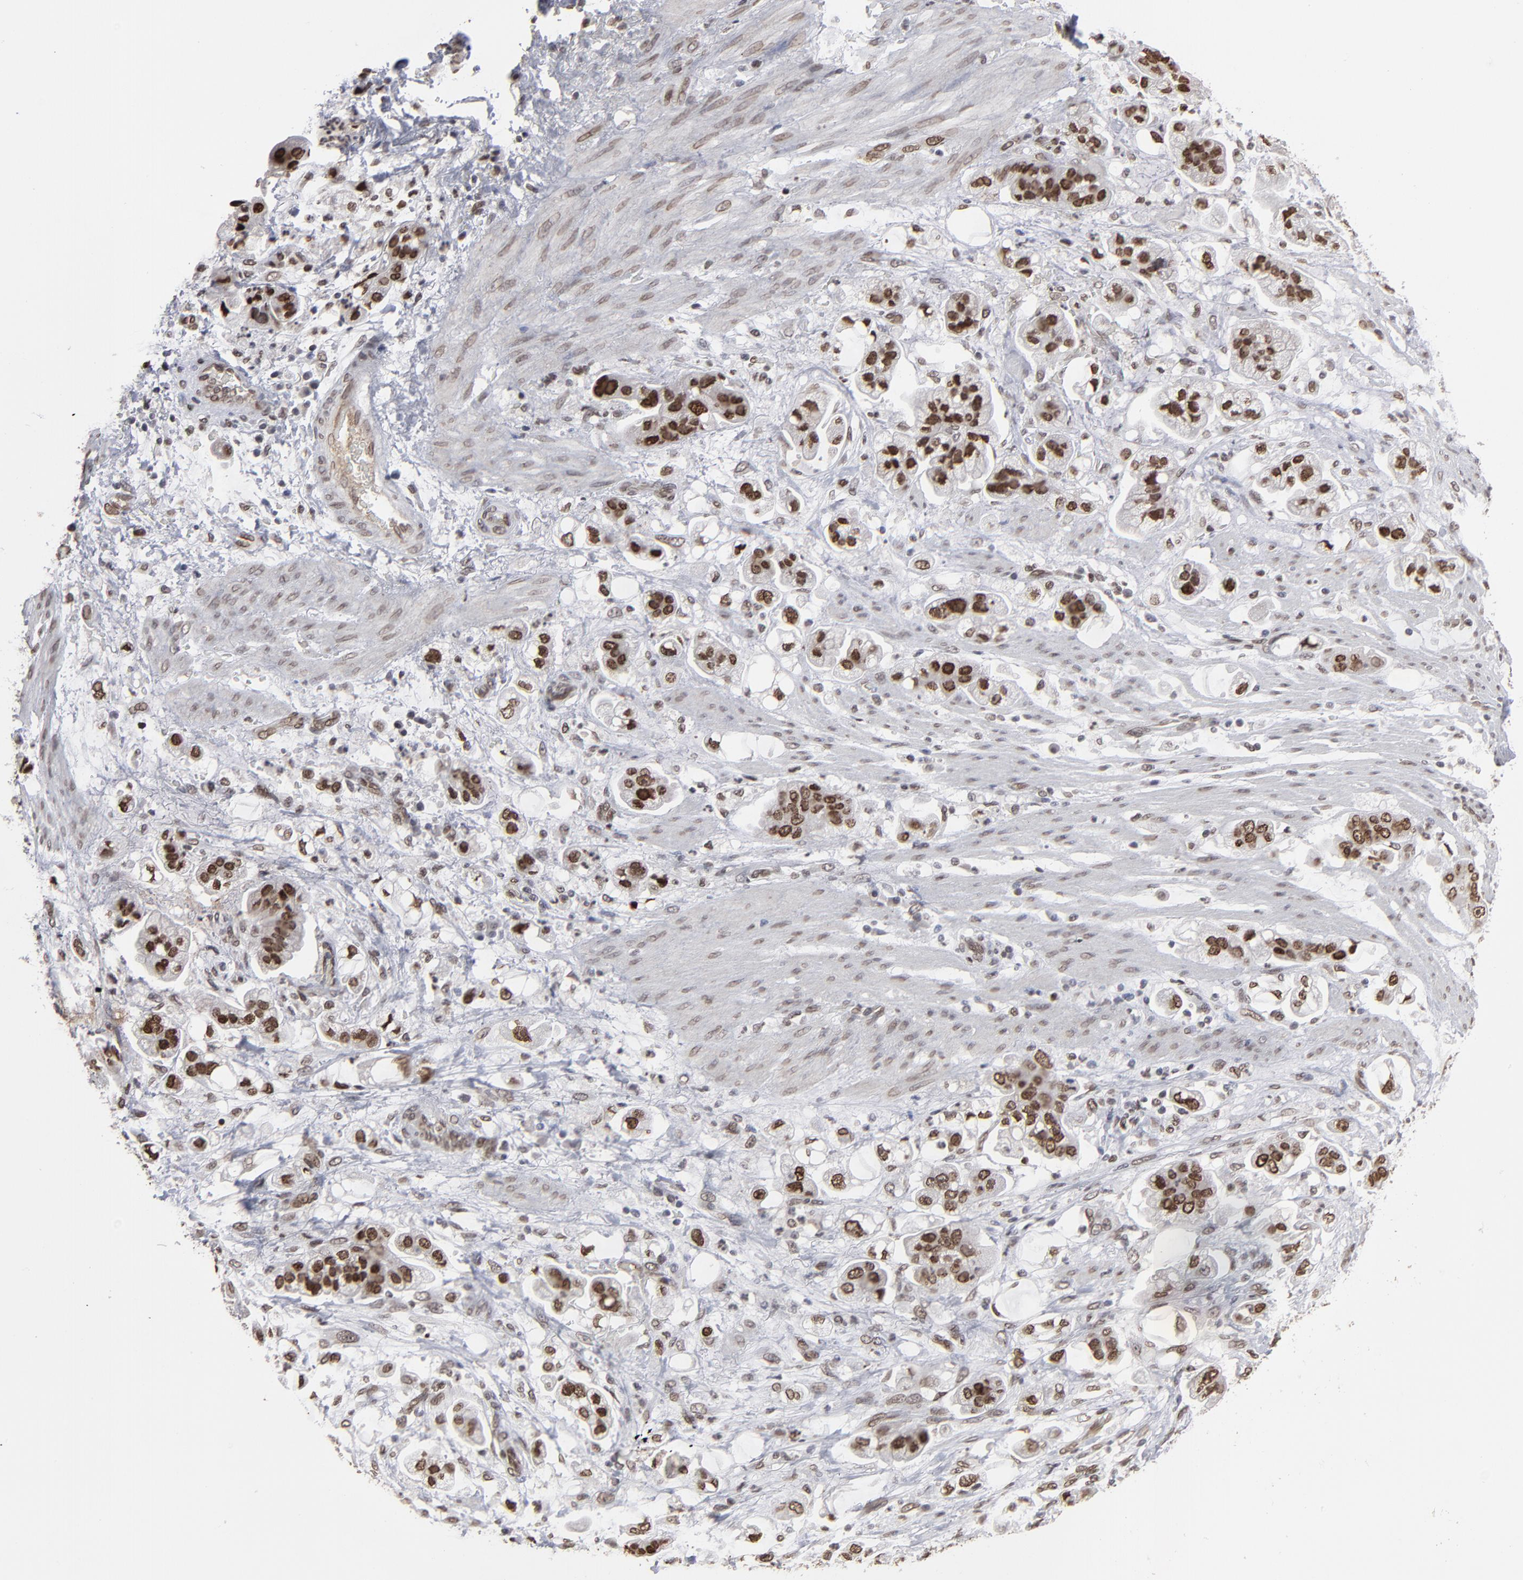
{"staining": {"intensity": "moderate", "quantity": "25%-75%", "location": "nuclear"}, "tissue": "stomach cancer", "cell_type": "Tumor cells", "image_type": "cancer", "snomed": [{"axis": "morphology", "description": "Adenocarcinoma, NOS"}, {"axis": "topography", "description": "Stomach"}], "caption": "Stomach cancer (adenocarcinoma) stained with a protein marker displays moderate staining in tumor cells.", "gene": "BAZ1A", "patient": {"sex": "male", "age": 62}}